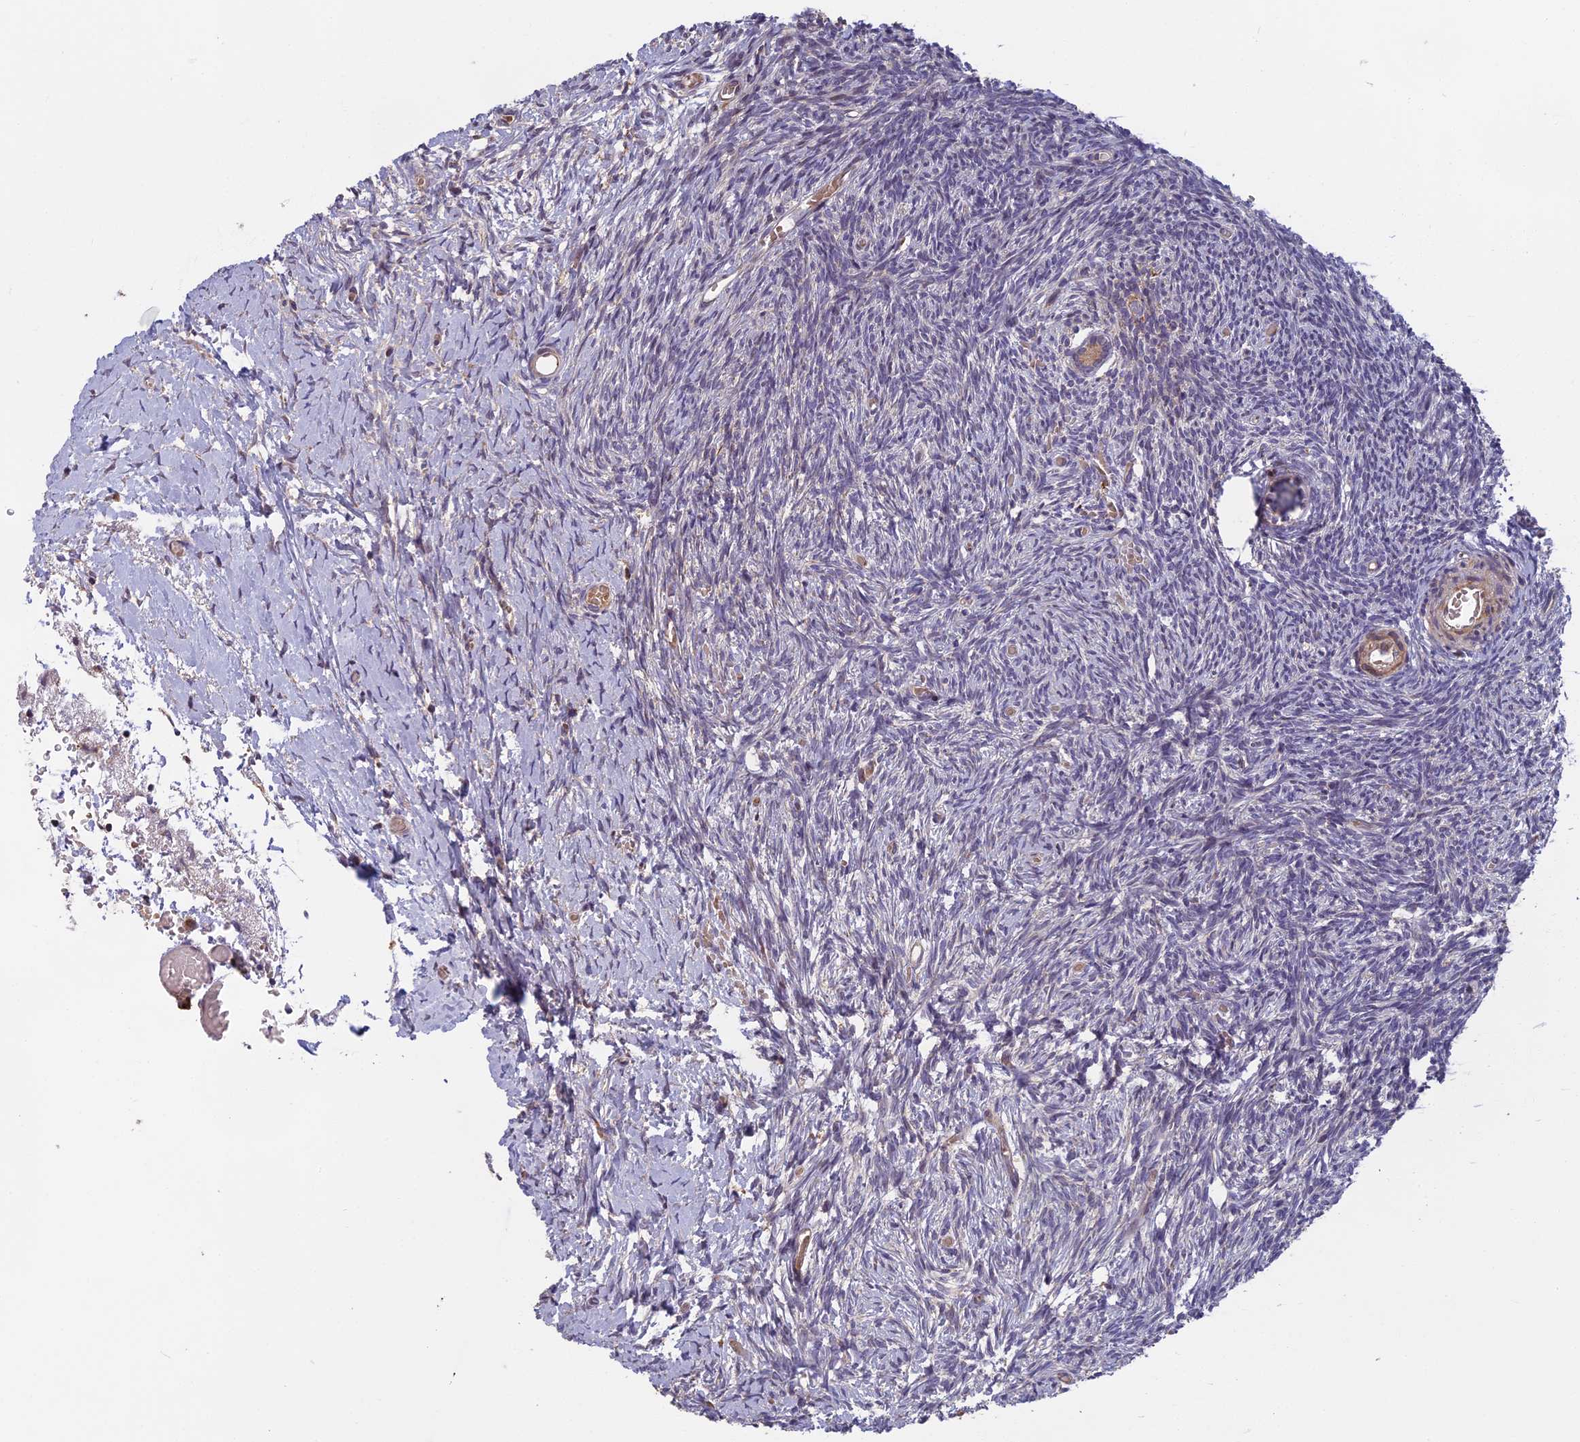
{"staining": {"intensity": "weak", "quantity": ">75%", "location": "cytoplasmic/membranous"}, "tissue": "ovary", "cell_type": "Follicle cells", "image_type": "normal", "snomed": [{"axis": "morphology", "description": "Normal tissue, NOS"}, {"axis": "topography", "description": "Ovary"}], "caption": "Benign ovary demonstrates weak cytoplasmic/membranous staining in approximately >75% of follicle cells The staining is performed using DAB brown chromogen to label protein expression. The nuclei are counter-stained blue using hematoxylin..", "gene": "EDAR", "patient": {"sex": "female", "age": 39}}